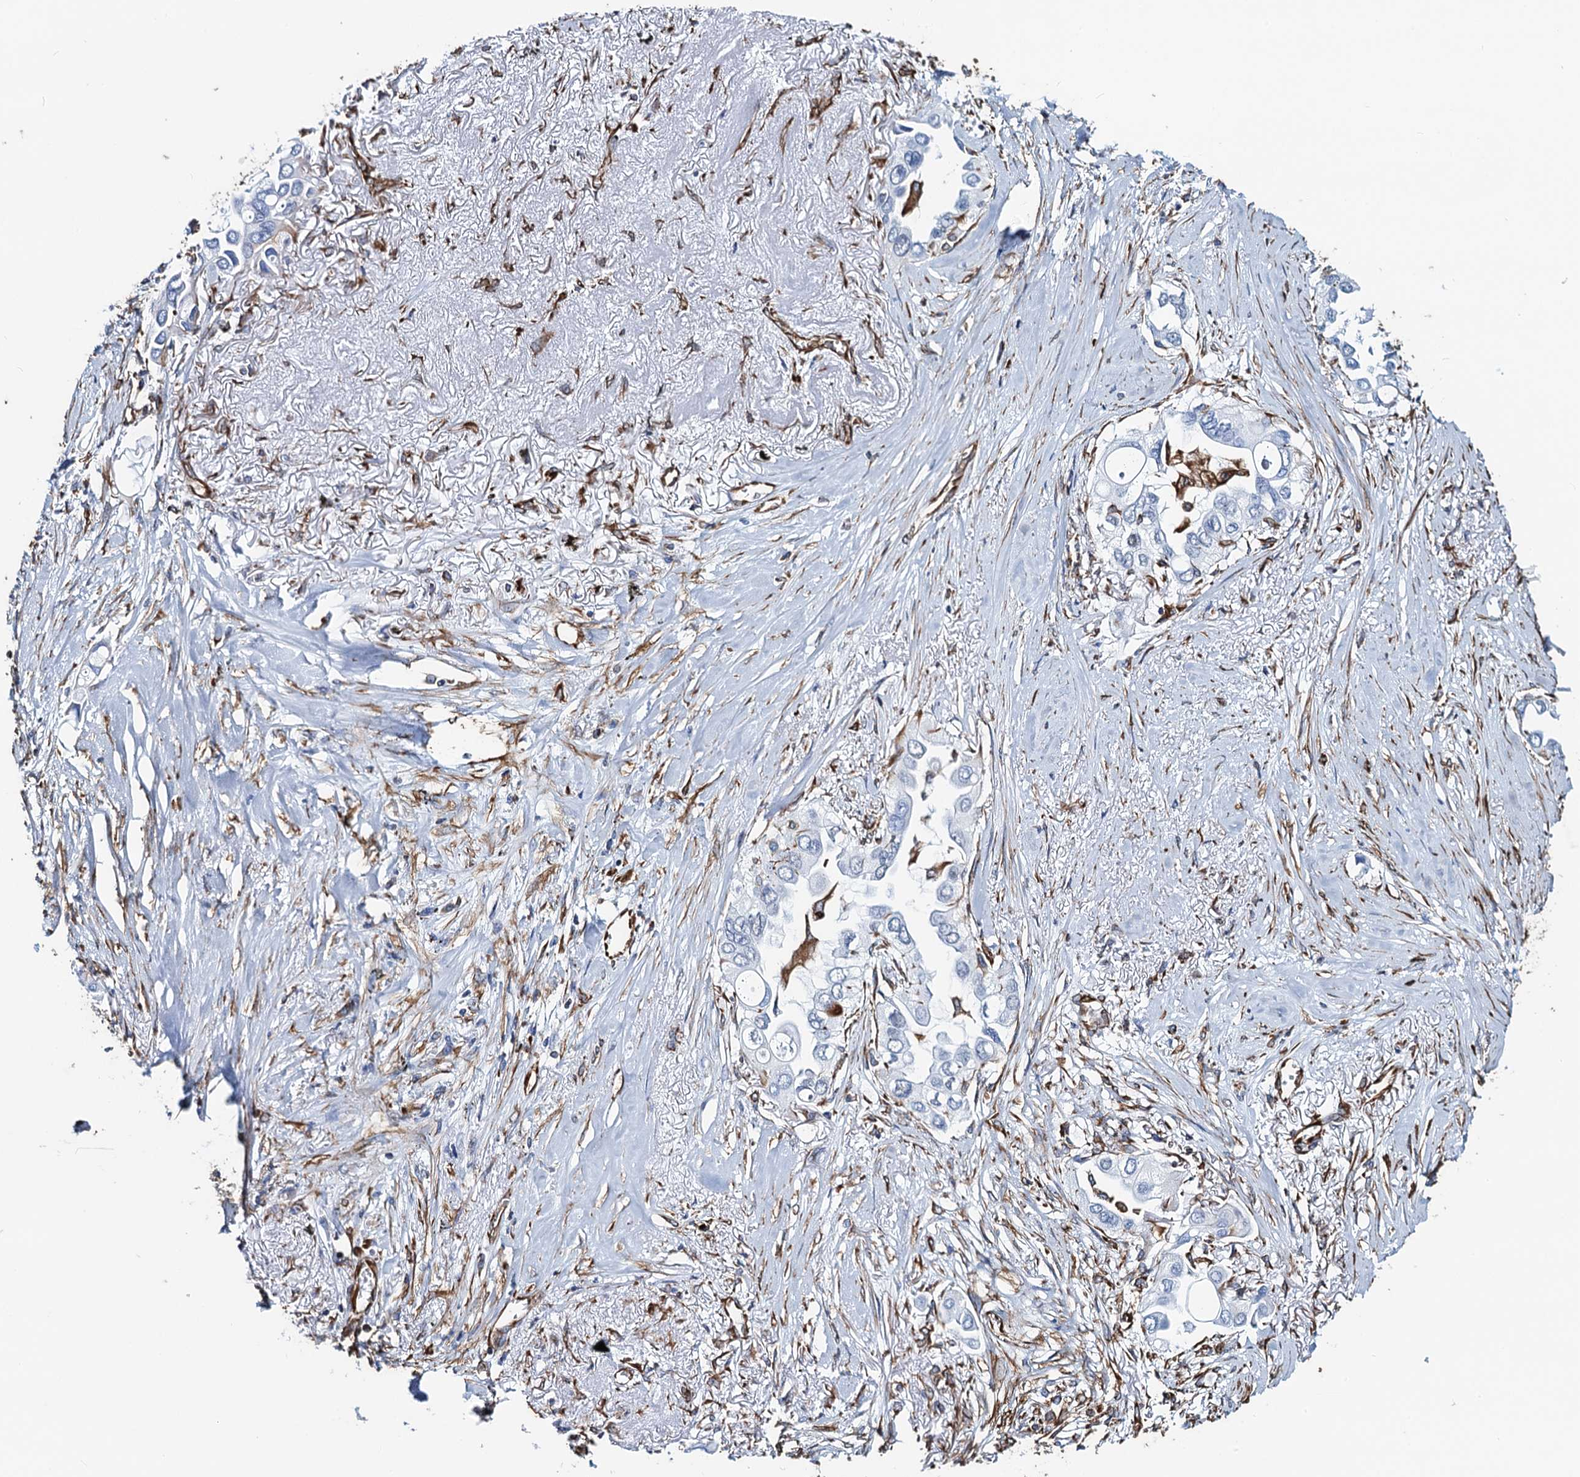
{"staining": {"intensity": "negative", "quantity": "none", "location": "none"}, "tissue": "lung cancer", "cell_type": "Tumor cells", "image_type": "cancer", "snomed": [{"axis": "morphology", "description": "Adenocarcinoma, NOS"}, {"axis": "topography", "description": "Lung"}], "caption": "Immunohistochemistry (IHC) photomicrograph of lung cancer stained for a protein (brown), which exhibits no expression in tumor cells.", "gene": "PGM2", "patient": {"sex": "female", "age": 76}}